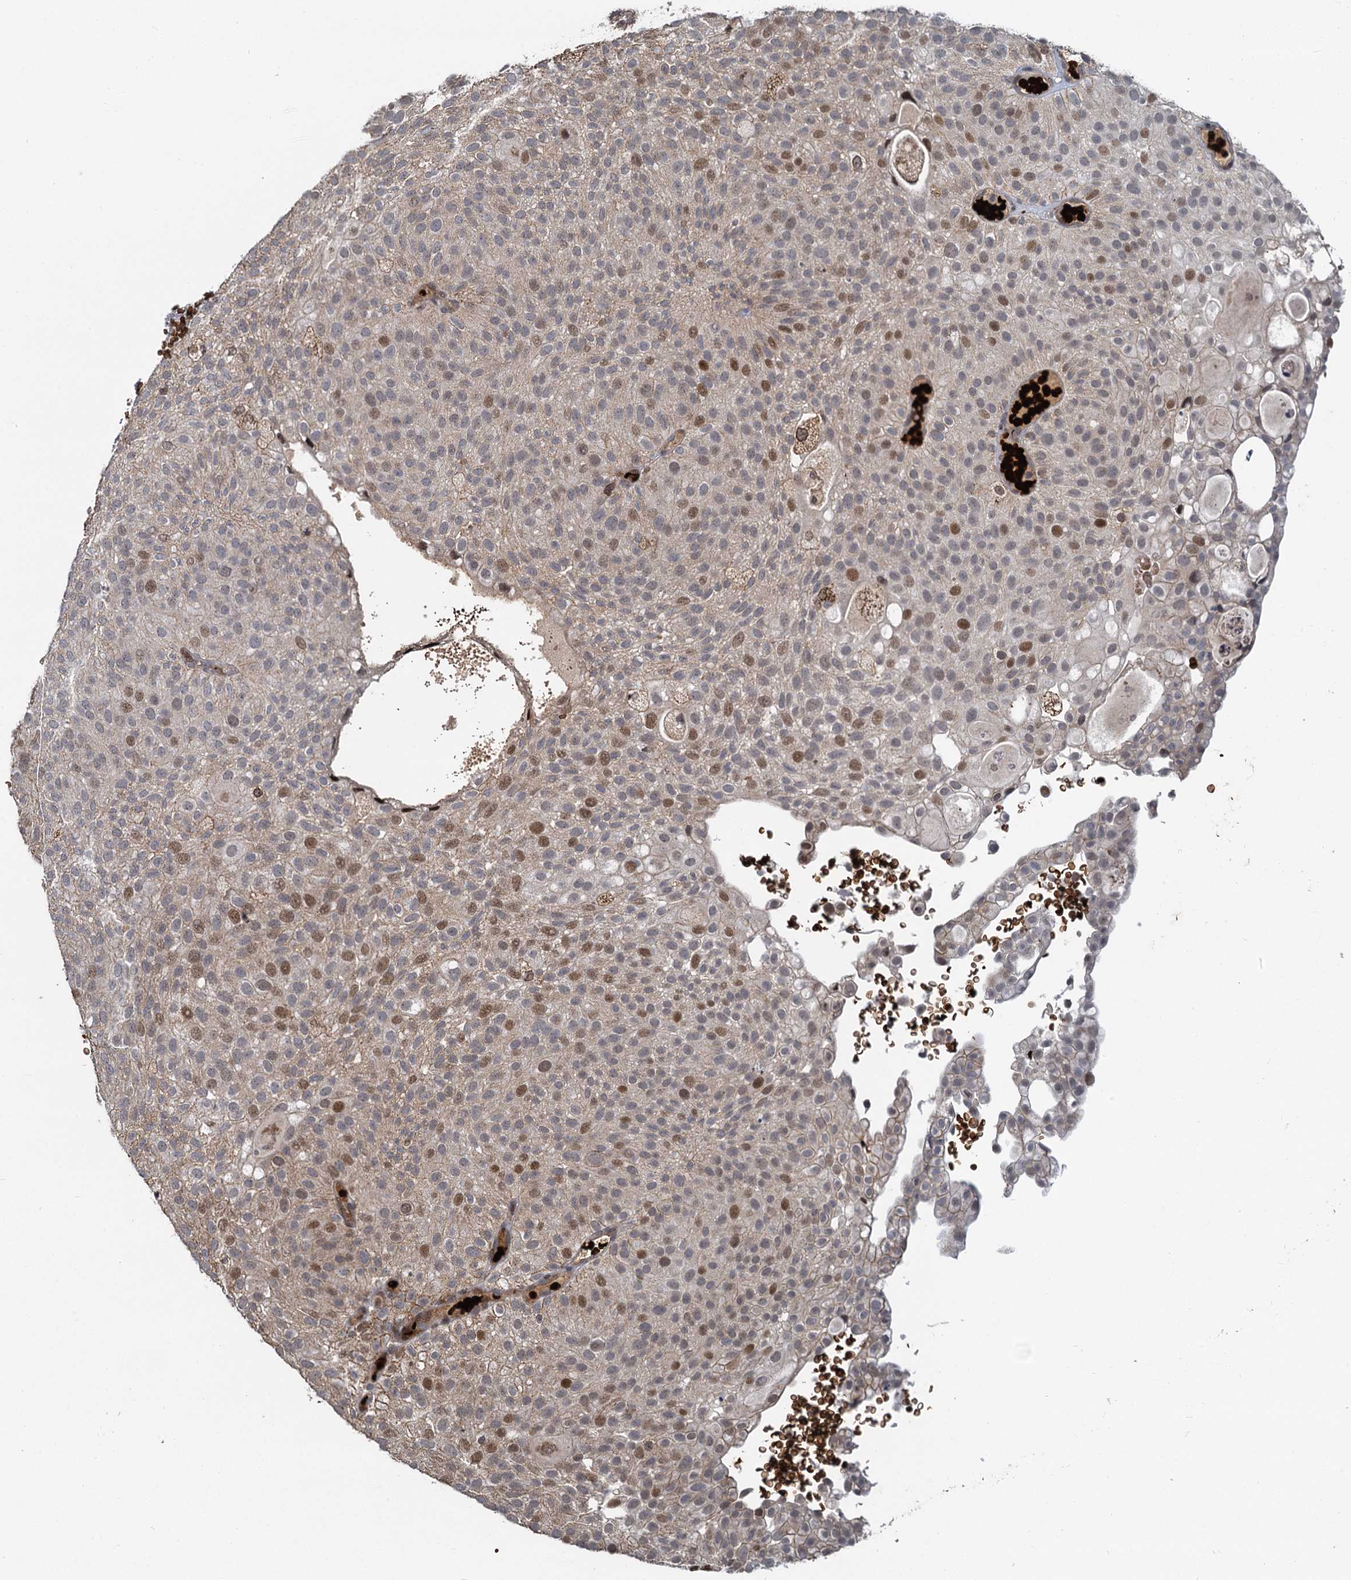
{"staining": {"intensity": "moderate", "quantity": "25%-75%", "location": "nuclear"}, "tissue": "urothelial cancer", "cell_type": "Tumor cells", "image_type": "cancer", "snomed": [{"axis": "morphology", "description": "Urothelial carcinoma, Low grade"}, {"axis": "topography", "description": "Urinary bladder"}], "caption": "Urothelial carcinoma (low-grade) stained for a protein (brown) shows moderate nuclear positive expression in approximately 25%-75% of tumor cells.", "gene": "FANCI", "patient": {"sex": "male", "age": 78}}